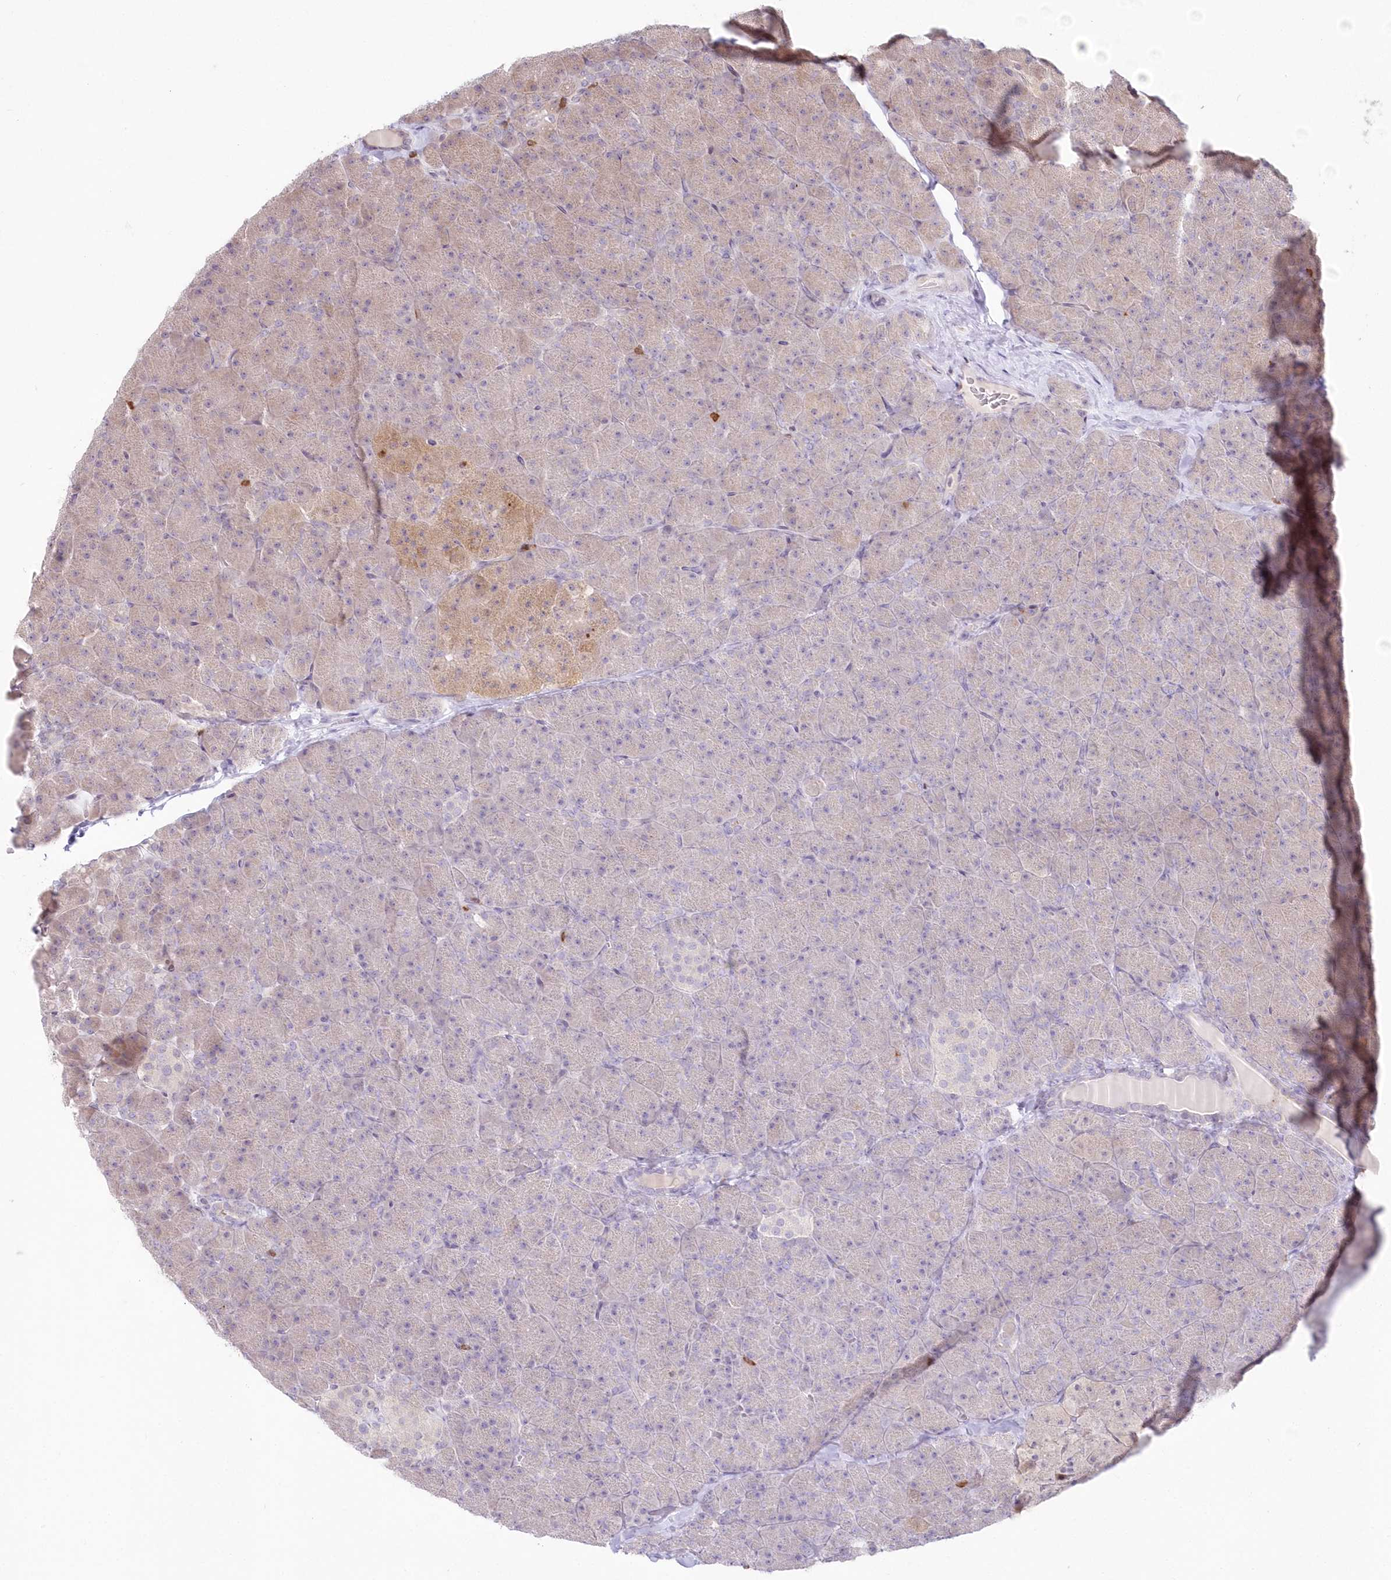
{"staining": {"intensity": "weak", "quantity": "25%-75%", "location": "cytoplasmic/membranous"}, "tissue": "pancreas", "cell_type": "Exocrine glandular cells", "image_type": "normal", "snomed": [{"axis": "morphology", "description": "Normal tissue, NOS"}, {"axis": "topography", "description": "Pancreas"}], "caption": "Protein expression analysis of normal pancreas shows weak cytoplasmic/membranous staining in approximately 25%-75% of exocrine glandular cells.", "gene": "MTMR3", "patient": {"sex": "male", "age": 36}}